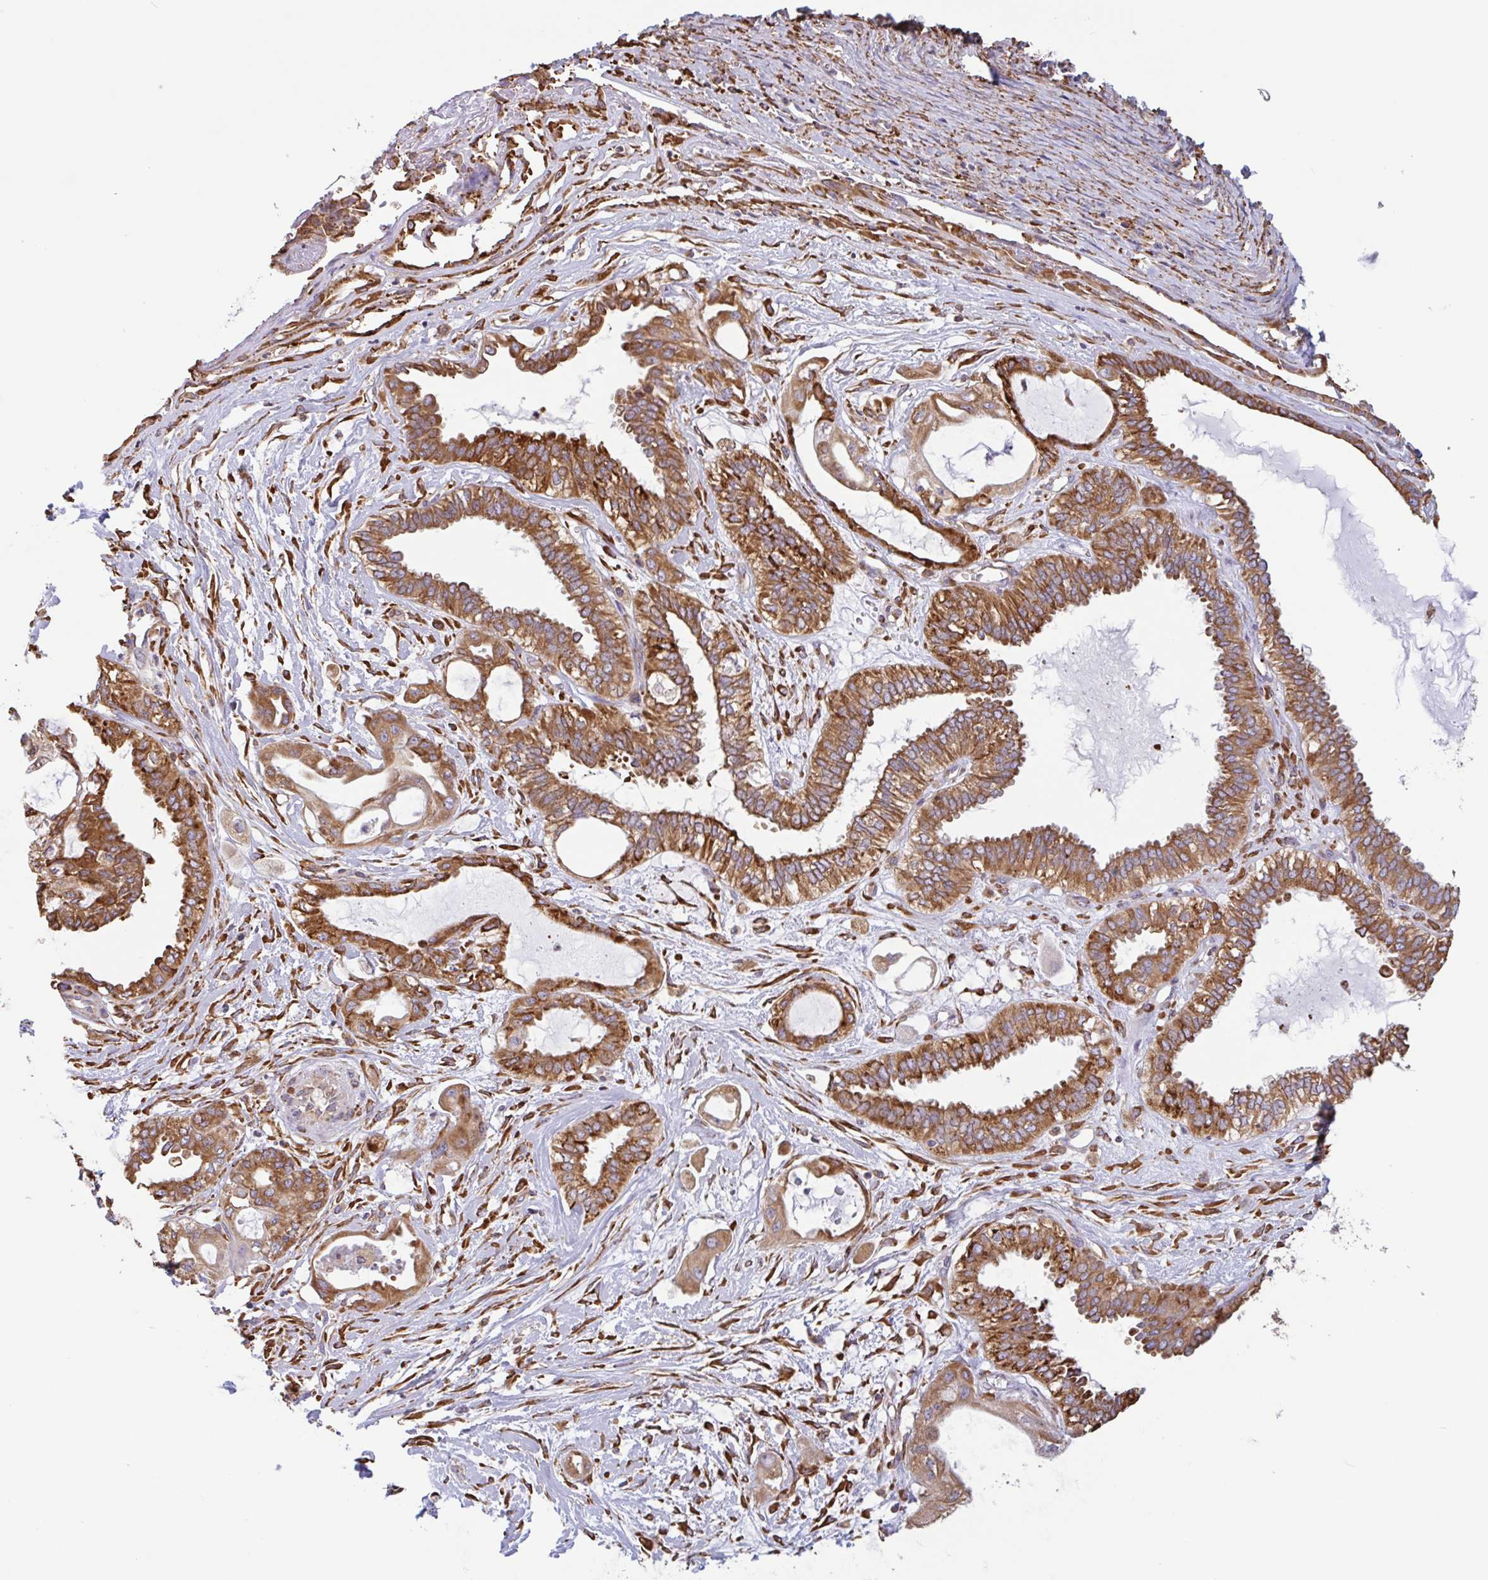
{"staining": {"intensity": "moderate", "quantity": ">75%", "location": "cytoplasmic/membranous"}, "tissue": "ovarian cancer", "cell_type": "Tumor cells", "image_type": "cancer", "snomed": [{"axis": "morphology", "description": "Carcinoma, NOS"}, {"axis": "morphology", "description": "Carcinoma, endometroid"}, {"axis": "topography", "description": "Ovary"}], "caption": "Tumor cells show moderate cytoplasmic/membranous expression in about >75% of cells in ovarian carcinoma.", "gene": "DOK4", "patient": {"sex": "female", "age": 50}}